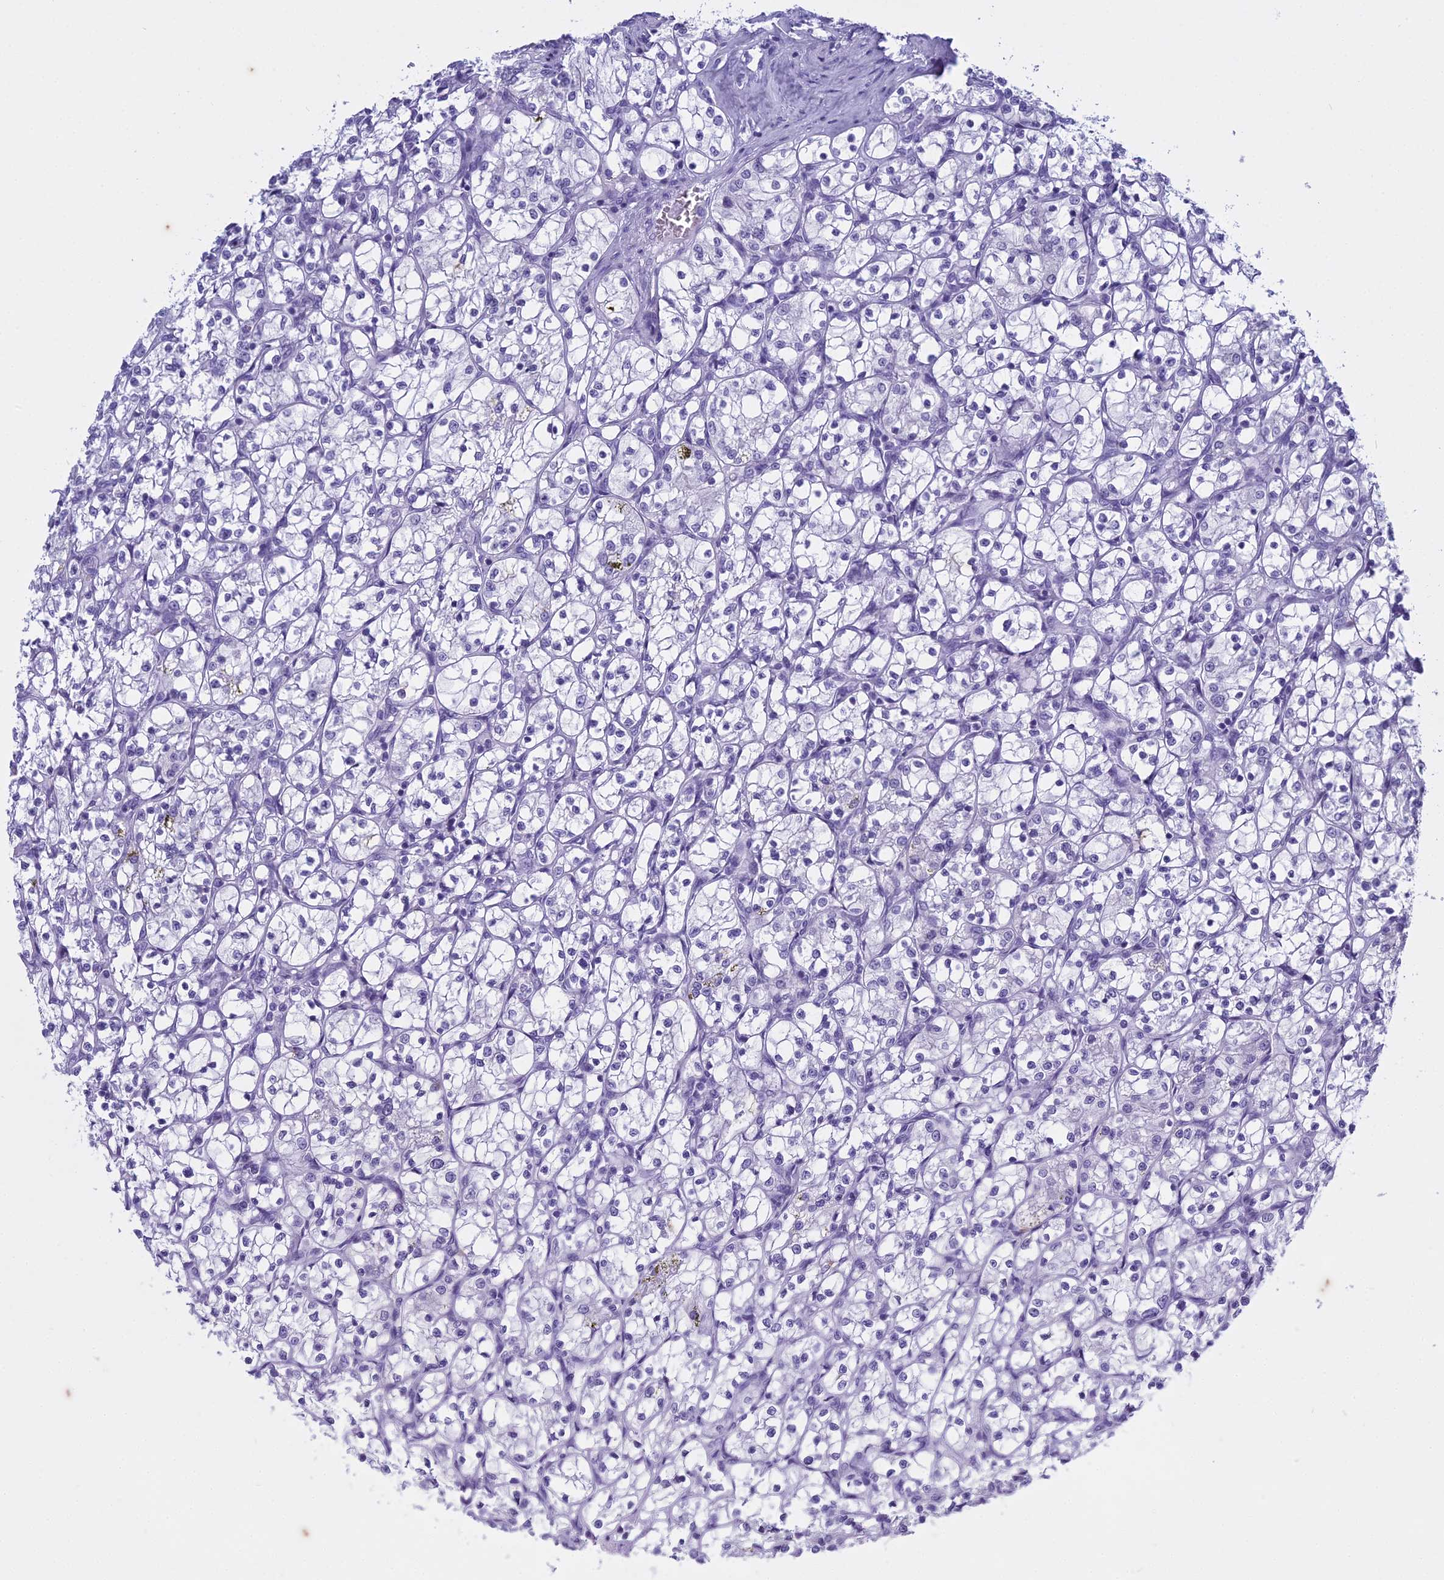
{"staining": {"intensity": "negative", "quantity": "none", "location": "none"}, "tissue": "renal cancer", "cell_type": "Tumor cells", "image_type": "cancer", "snomed": [{"axis": "morphology", "description": "Adenocarcinoma, NOS"}, {"axis": "topography", "description": "Kidney"}], "caption": "This is an immunohistochemistry (IHC) photomicrograph of human renal cancer (adenocarcinoma). There is no expression in tumor cells.", "gene": "HMGB4", "patient": {"sex": "female", "age": 69}}